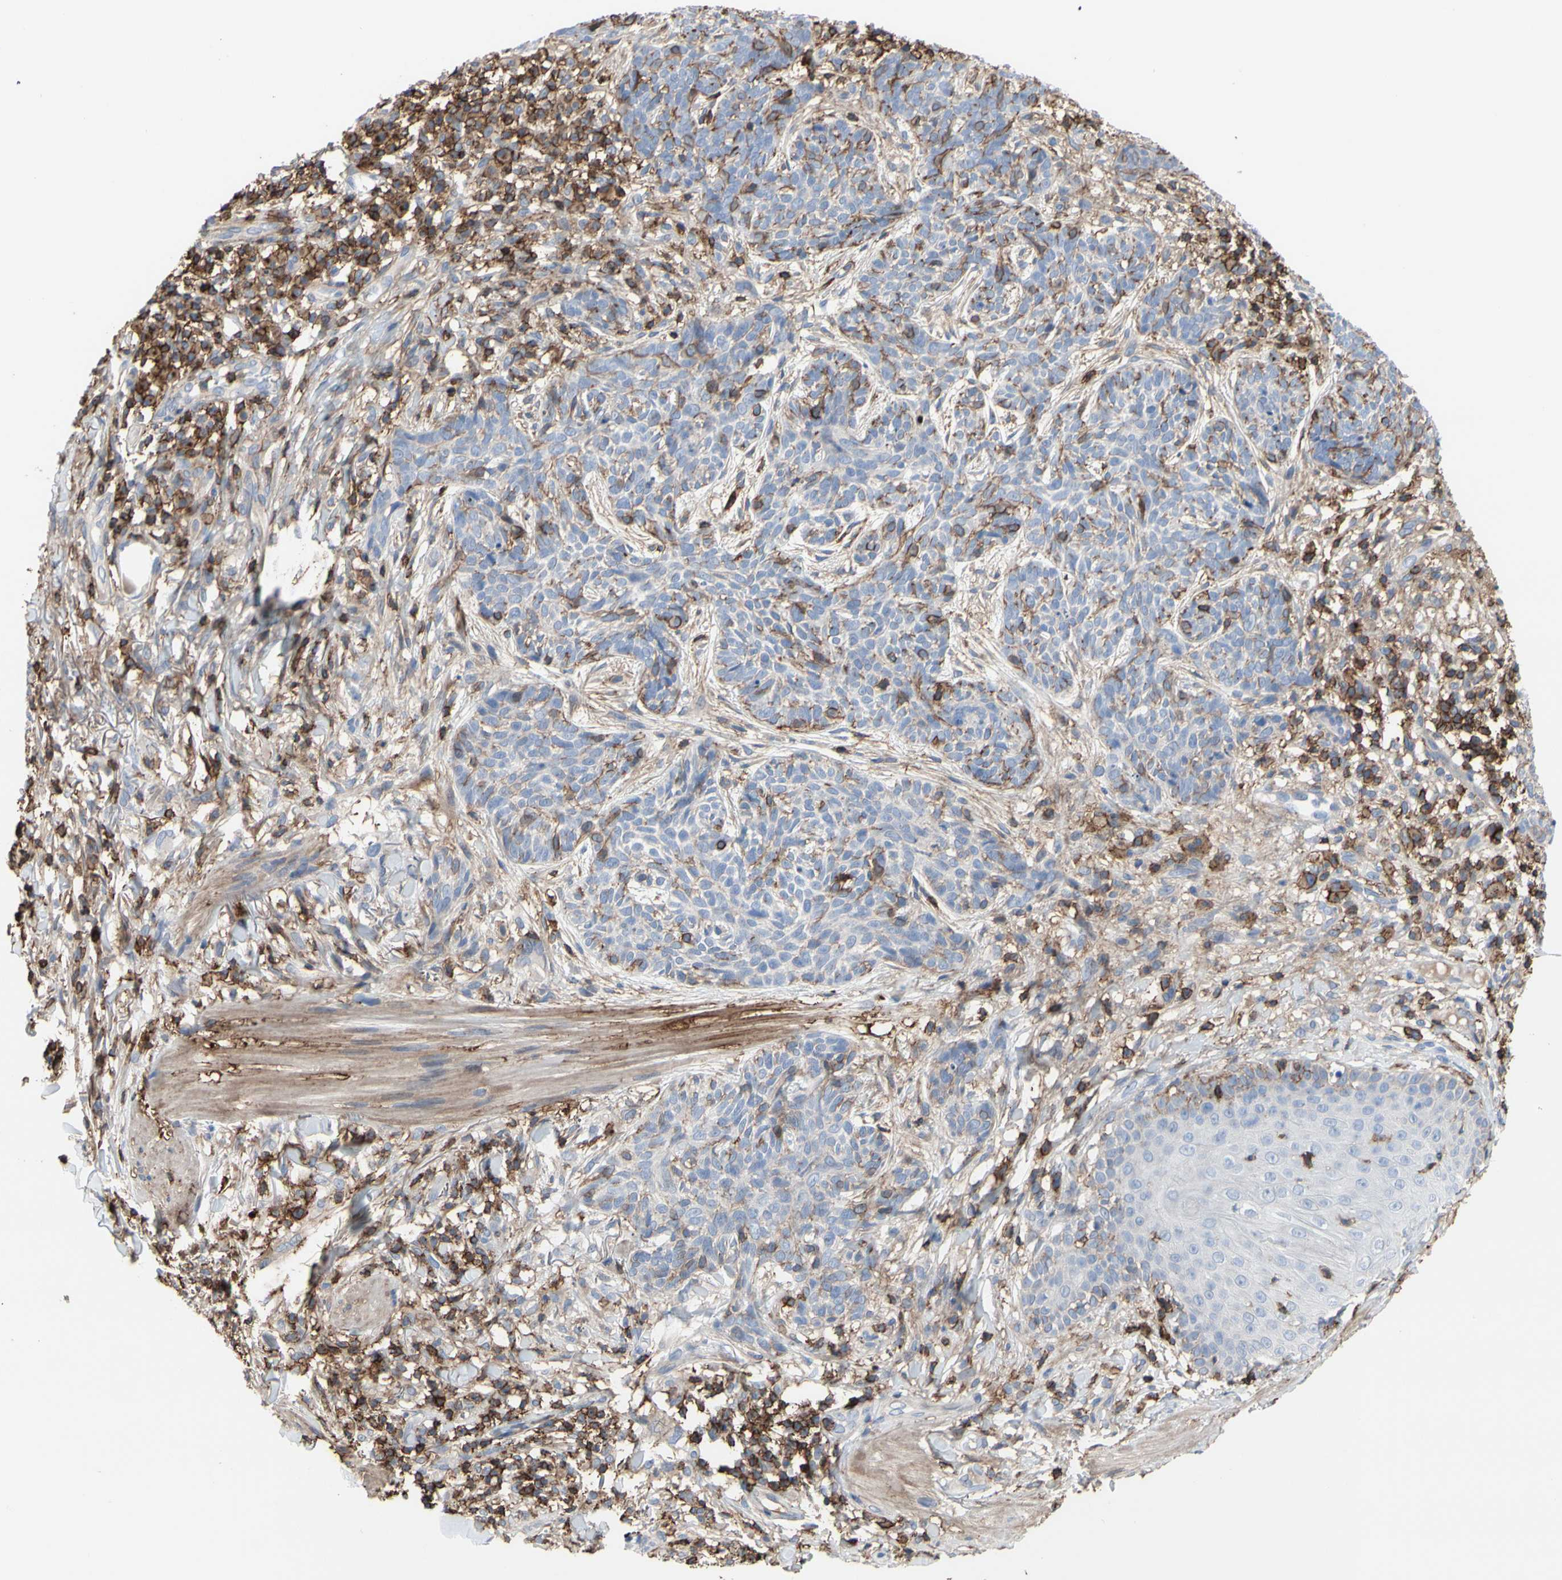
{"staining": {"intensity": "negative", "quantity": "none", "location": "none"}, "tissue": "skin cancer", "cell_type": "Tumor cells", "image_type": "cancer", "snomed": [{"axis": "morphology", "description": "Normal tissue, NOS"}, {"axis": "morphology", "description": "Basal cell carcinoma"}, {"axis": "topography", "description": "Skin"}], "caption": "An immunohistochemistry (IHC) photomicrograph of skin basal cell carcinoma is shown. There is no staining in tumor cells of skin basal cell carcinoma. (DAB (3,3'-diaminobenzidine) IHC visualized using brightfield microscopy, high magnification).", "gene": "ANXA6", "patient": {"sex": "male", "age": 52}}